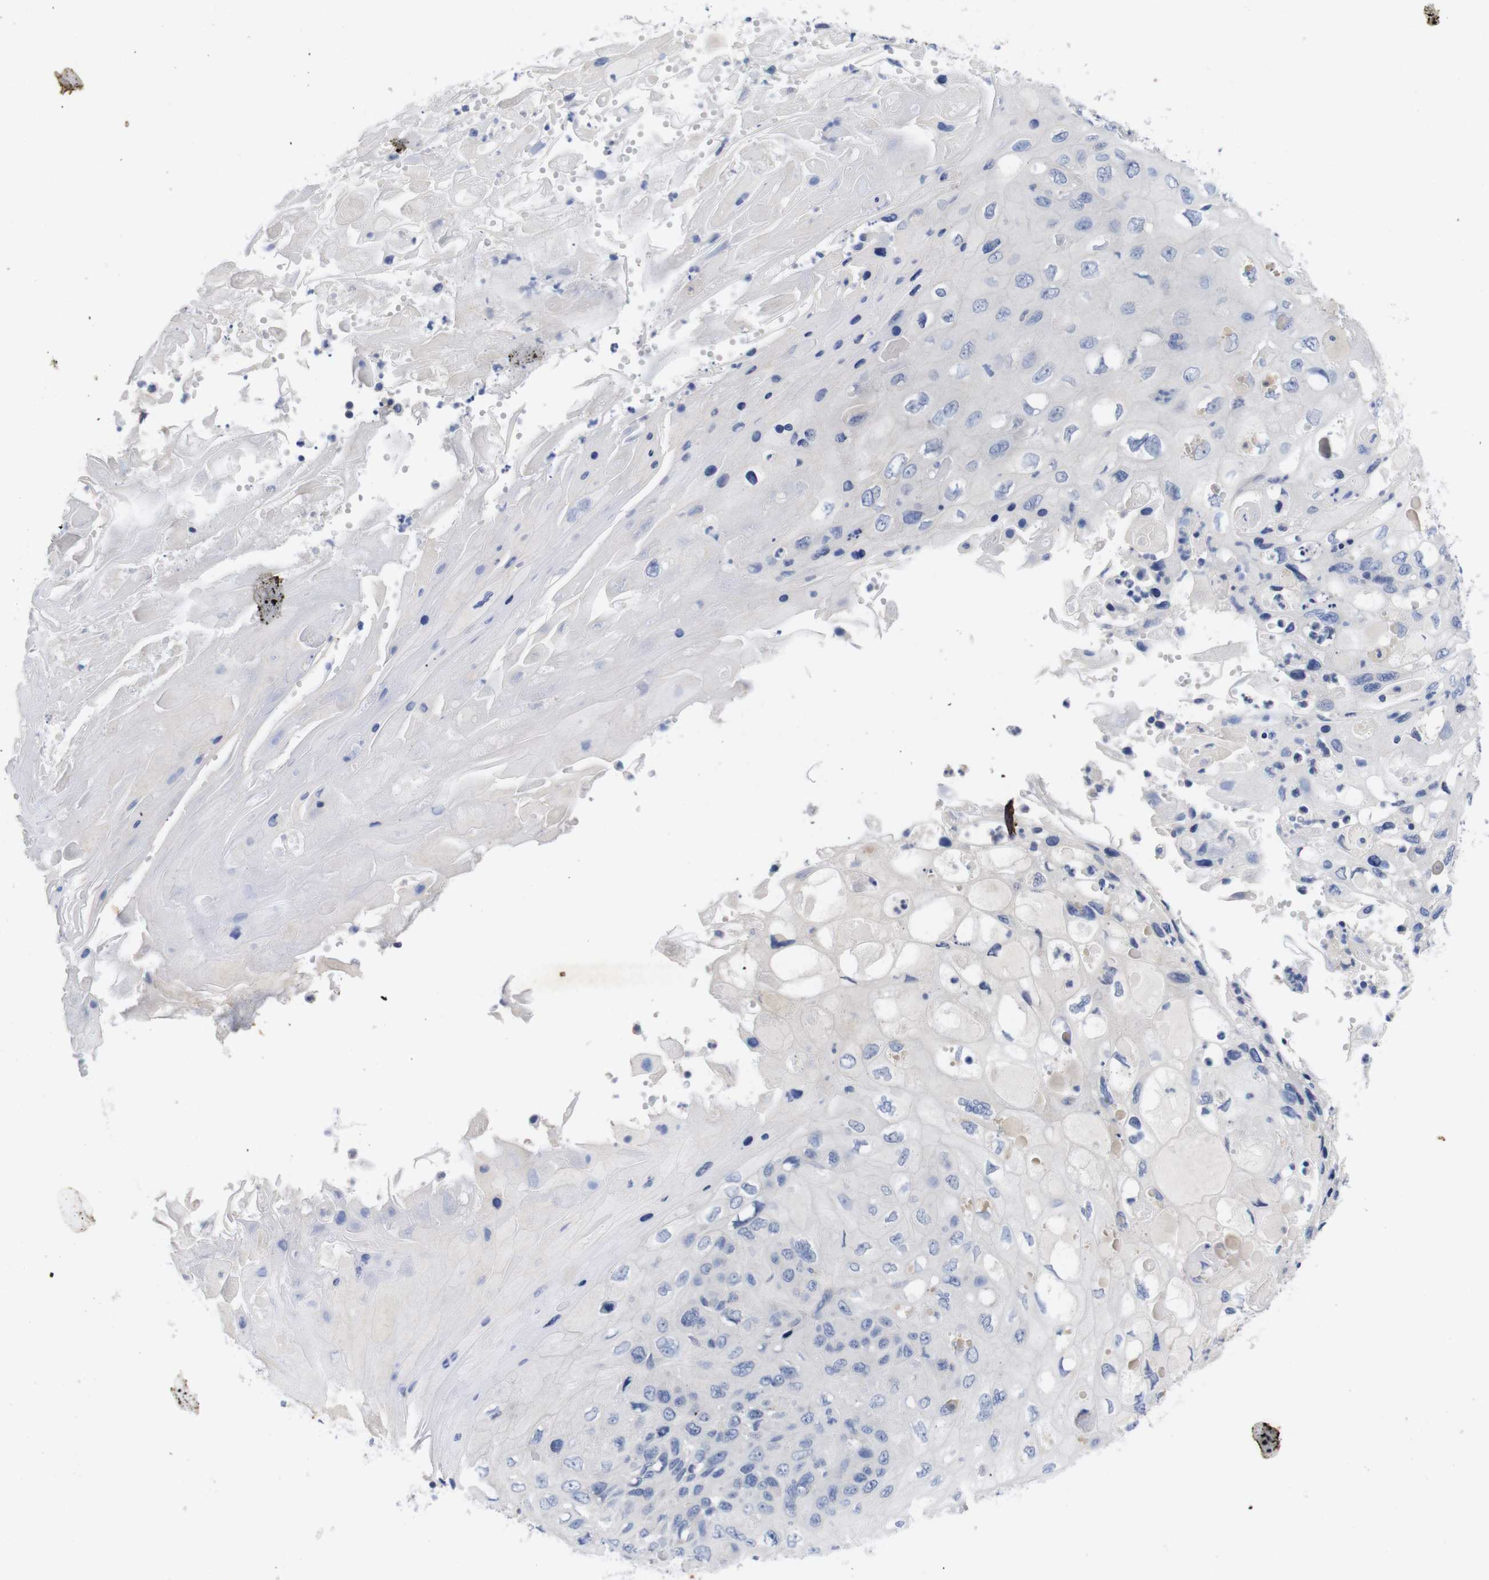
{"staining": {"intensity": "negative", "quantity": "none", "location": "none"}, "tissue": "cervical cancer", "cell_type": "Tumor cells", "image_type": "cancer", "snomed": [{"axis": "morphology", "description": "Squamous cell carcinoma, NOS"}, {"axis": "topography", "description": "Cervix"}], "caption": "An immunohistochemistry (IHC) image of cervical squamous cell carcinoma is shown. There is no staining in tumor cells of cervical squamous cell carcinoma.", "gene": "TNNI3", "patient": {"sex": "female", "age": 70}}